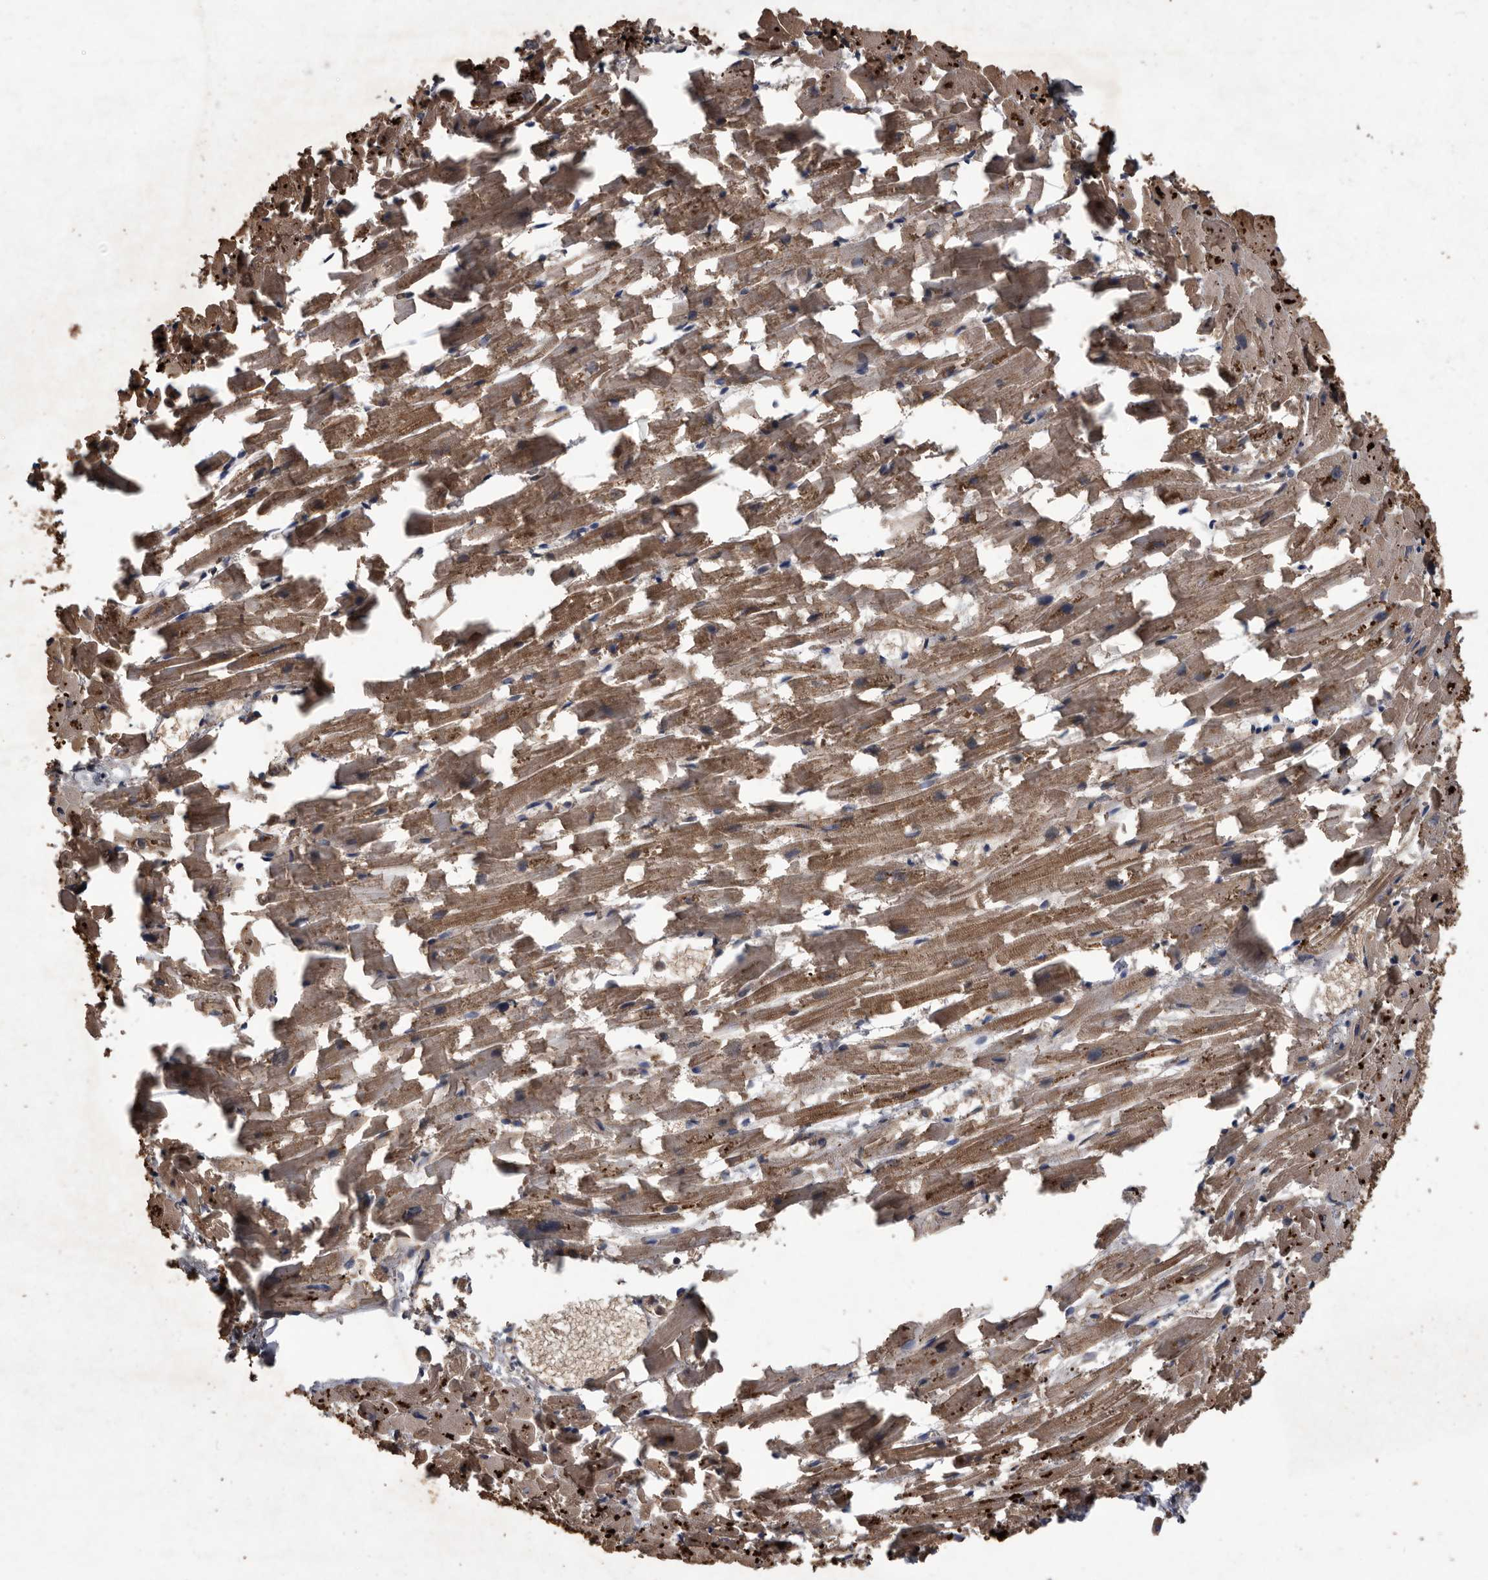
{"staining": {"intensity": "moderate", "quantity": ">75%", "location": "cytoplasmic/membranous"}, "tissue": "heart muscle", "cell_type": "Cardiomyocytes", "image_type": "normal", "snomed": [{"axis": "morphology", "description": "Normal tissue, NOS"}, {"axis": "topography", "description": "Heart"}], "caption": "Cardiomyocytes show medium levels of moderate cytoplasmic/membranous staining in about >75% of cells in unremarkable human heart muscle.", "gene": "NRBP1", "patient": {"sex": "female", "age": 64}}